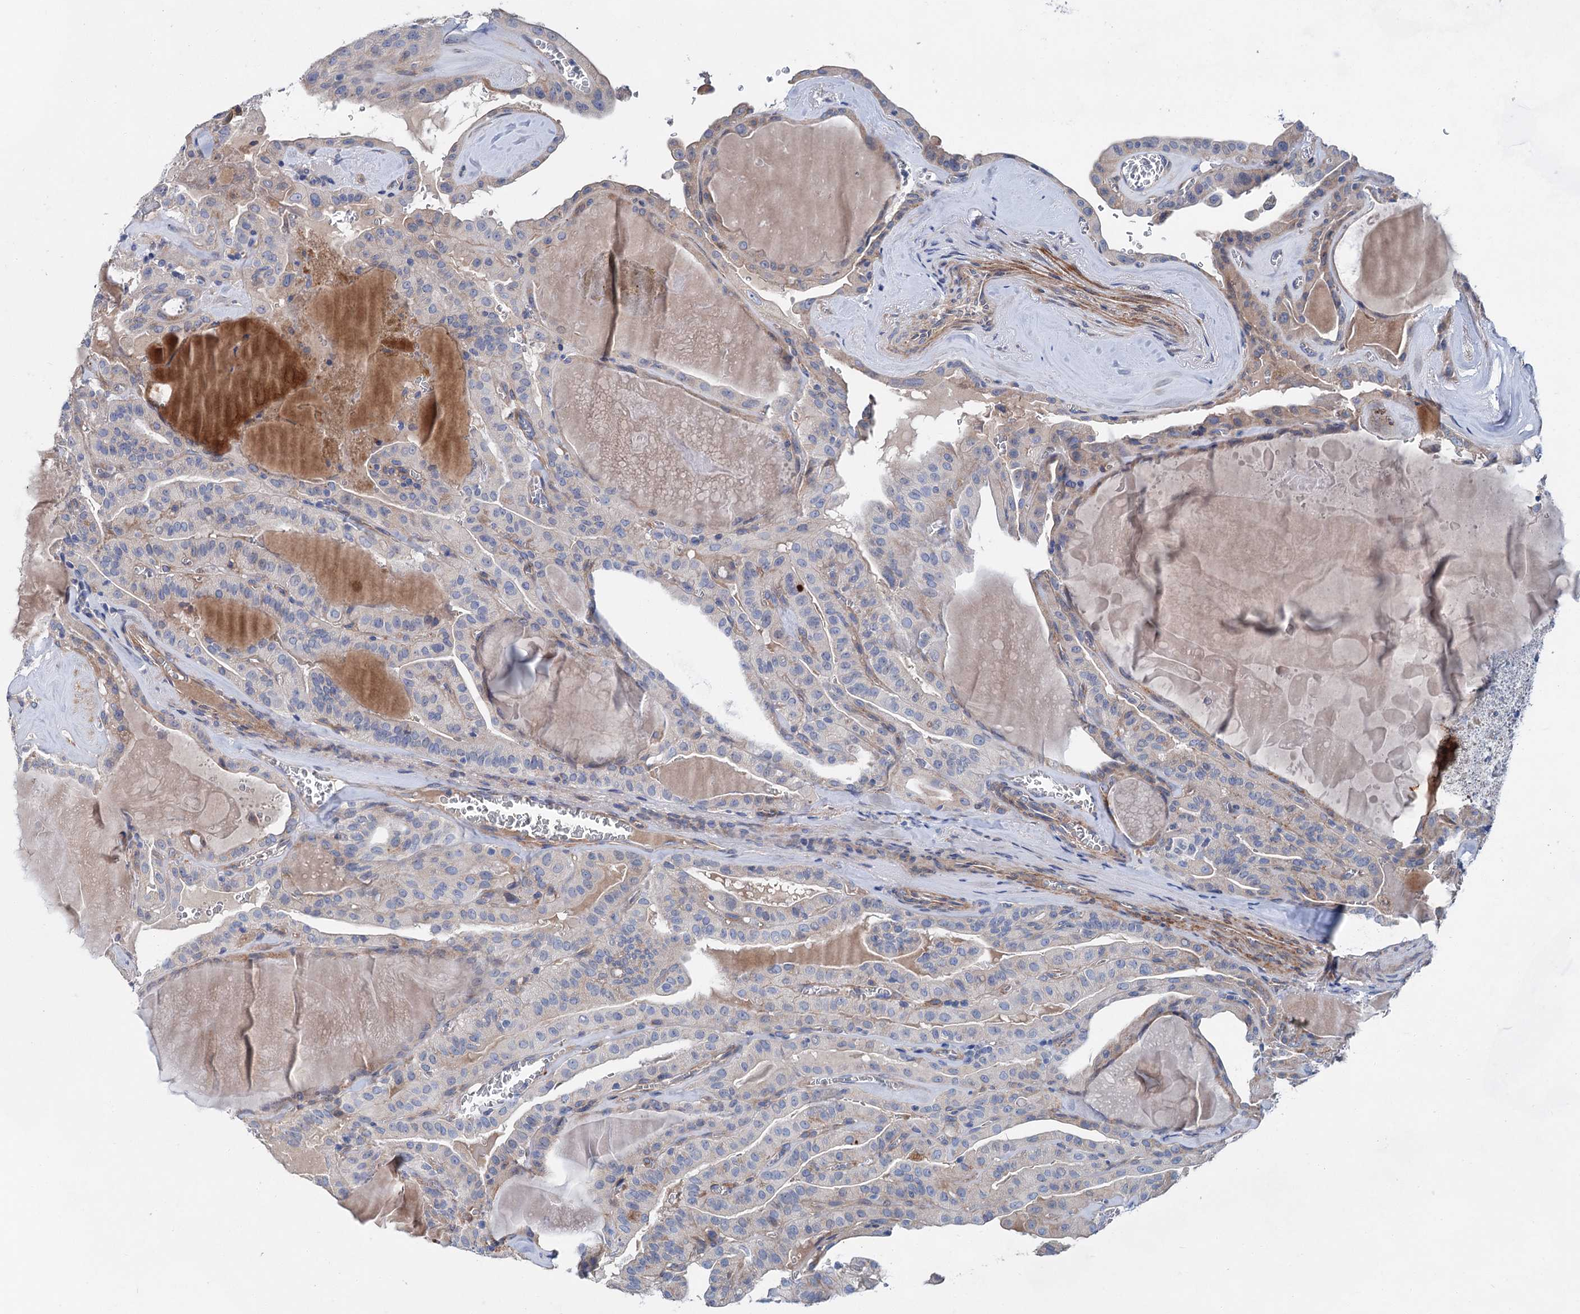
{"staining": {"intensity": "weak", "quantity": "<25%", "location": "cytoplasmic/membranous"}, "tissue": "thyroid cancer", "cell_type": "Tumor cells", "image_type": "cancer", "snomed": [{"axis": "morphology", "description": "Papillary adenocarcinoma, NOS"}, {"axis": "topography", "description": "Thyroid gland"}], "caption": "DAB immunohistochemical staining of human thyroid cancer demonstrates no significant staining in tumor cells.", "gene": "GPR155", "patient": {"sex": "male", "age": 52}}